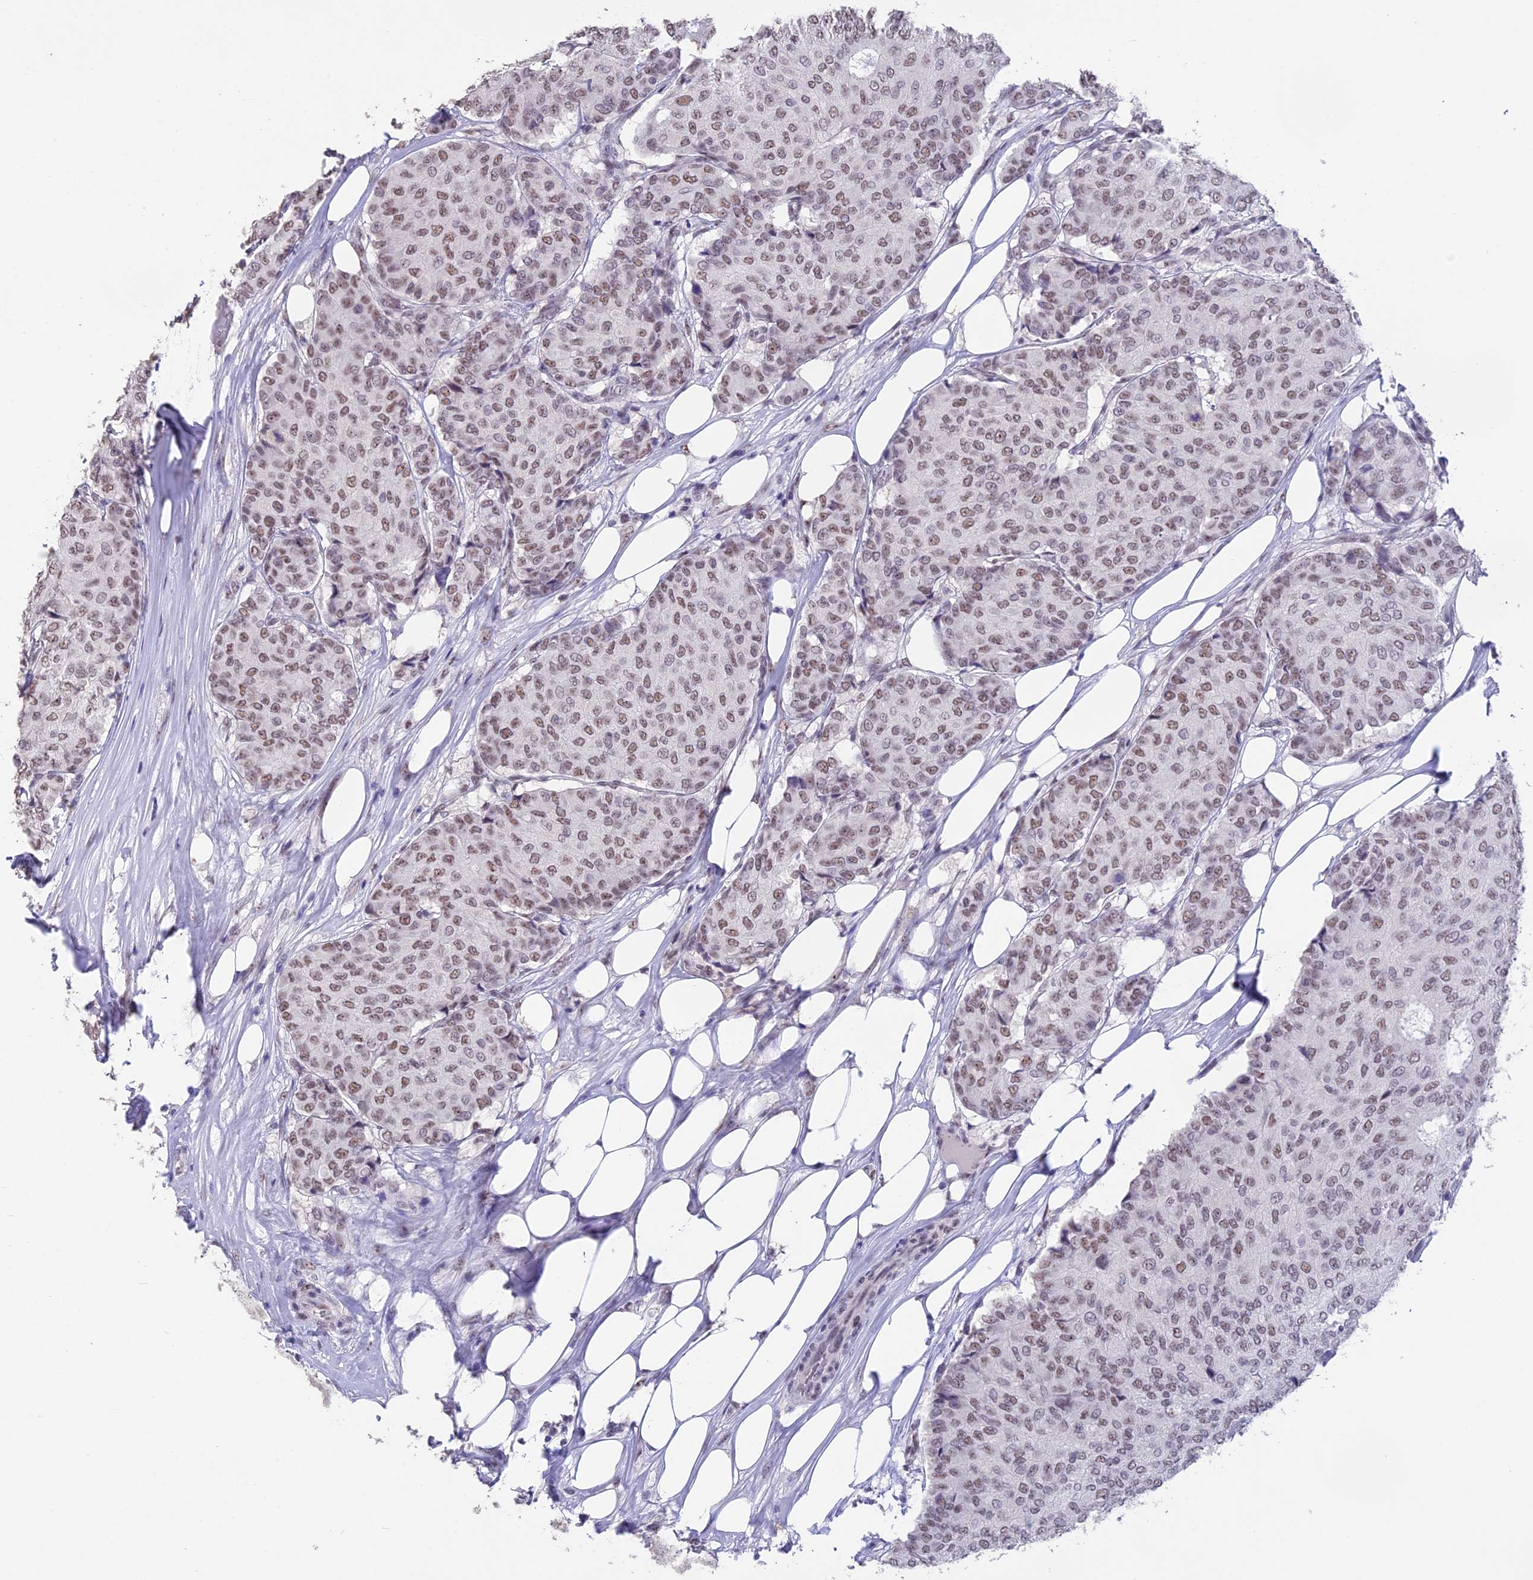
{"staining": {"intensity": "moderate", "quantity": ">75%", "location": "nuclear"}, "tissue": "breast cancer", "cell_type": "Tumor cells", "image_type": "cancer", "snomed": [{"axis": "morphology", "description": "Duct carcinoma"}, {"axis": "topography", "description": "Breast"}], "caption": "Immunohistochemistry (IHC) photomicrograph of breast cancer stained for a protein (brown), which displays medium levels of moderate nuclear staining in about >75% of tumor cells.", "gene": "SETD2", "patient": {"sex": "female", "age": 75}}